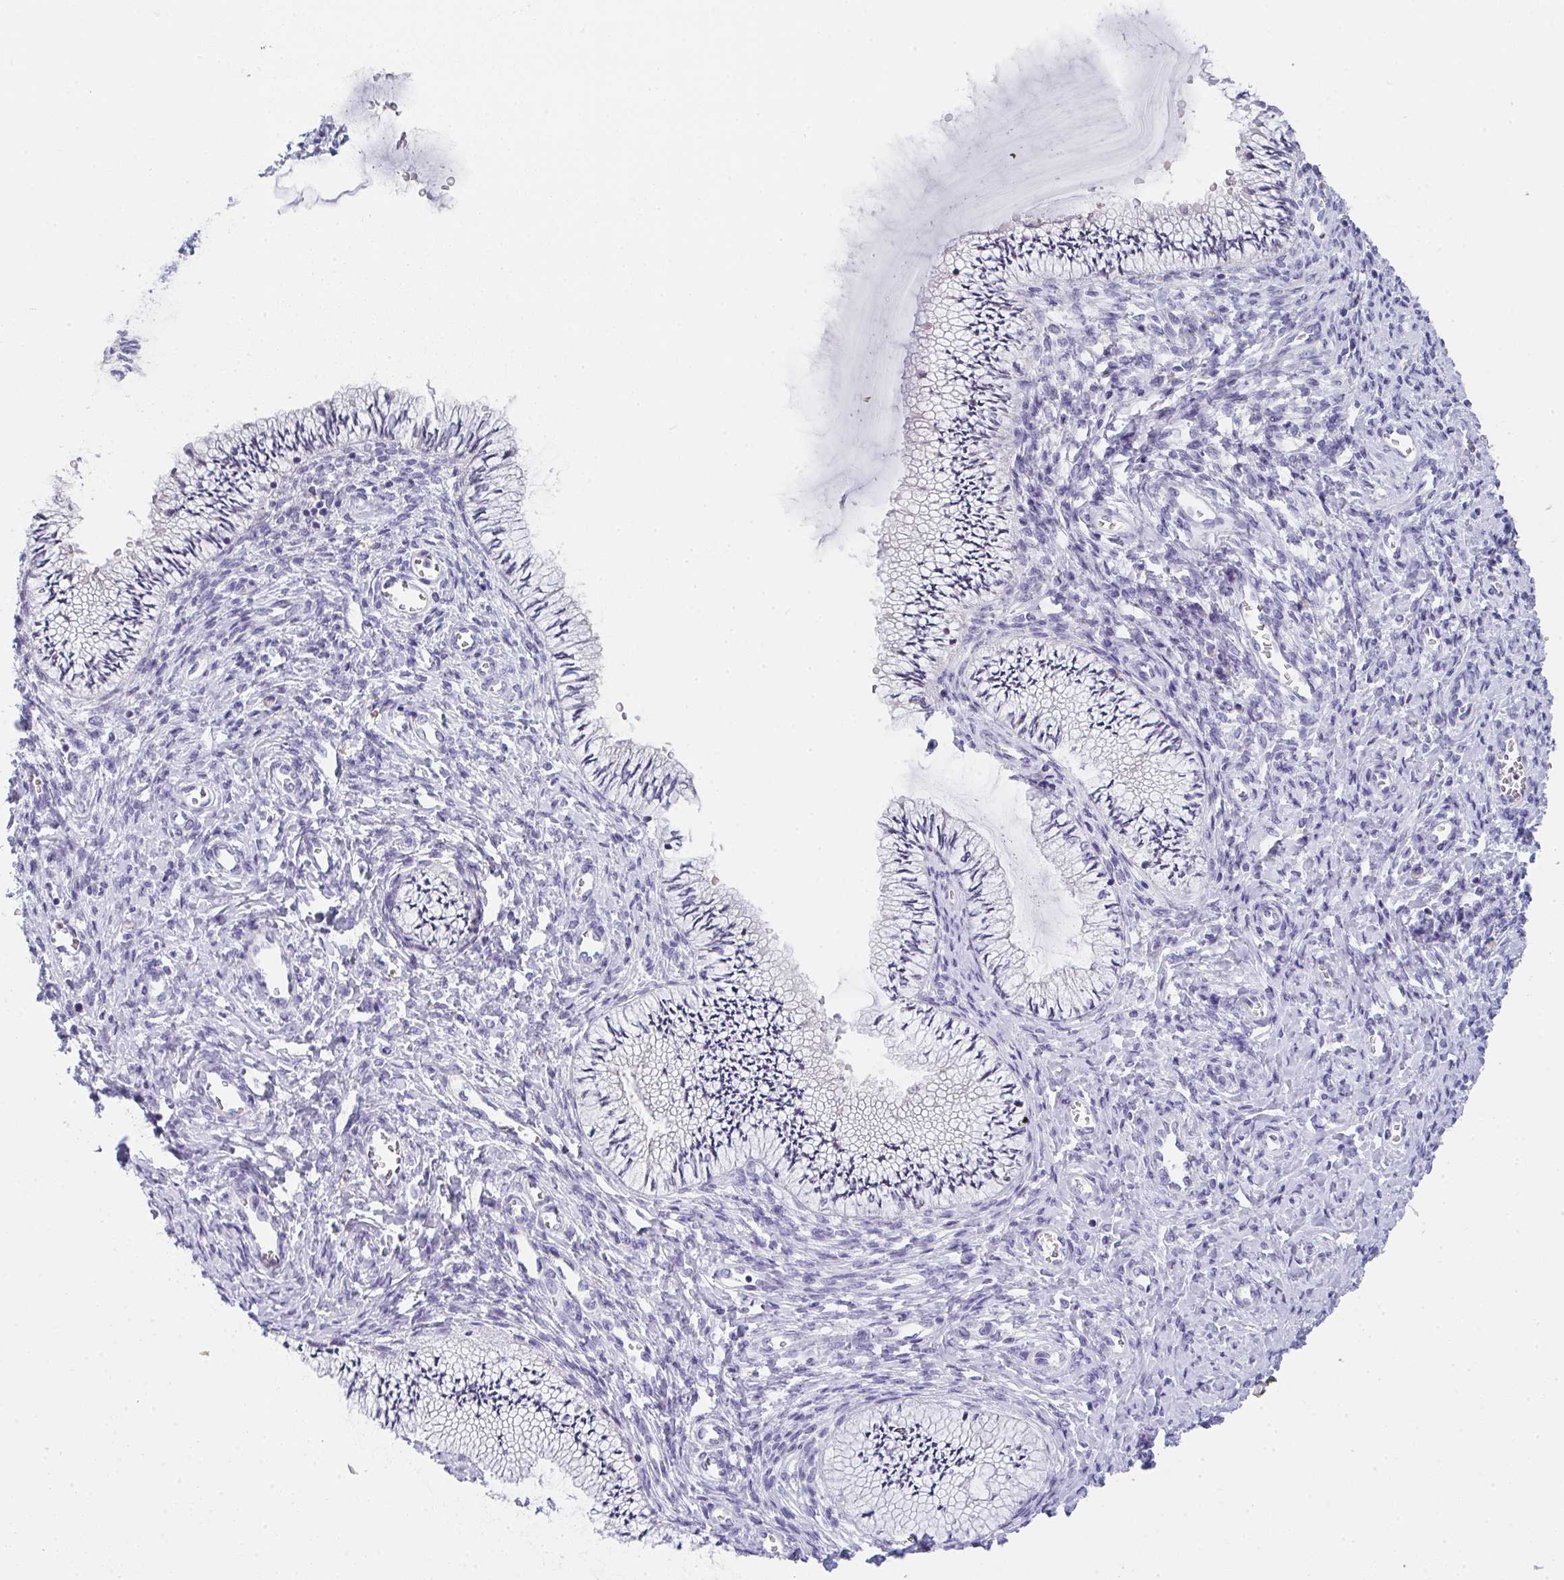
{"staining": {"intensity": "negative", "quantity": "none", "location": "none"}, "tissue": "cervix", "cell_type": "Glandular cells", "image_type": "normal", "snomed": [{"axis": "morphology", "description": "Normal tissue, NOS"}, {"axis": "topography", "description": "Cervix"}], "caption": "Micrograph shows no significant protein staining in glandular cells of normal cervix. The staining is performed using DAB (3,3'-diaminobenzidine) brown chromogen with nuclei counter-stained in using hematoxylin.", "gene": "CACNA1S", "patient": {"sex": "female", "age": 24}}